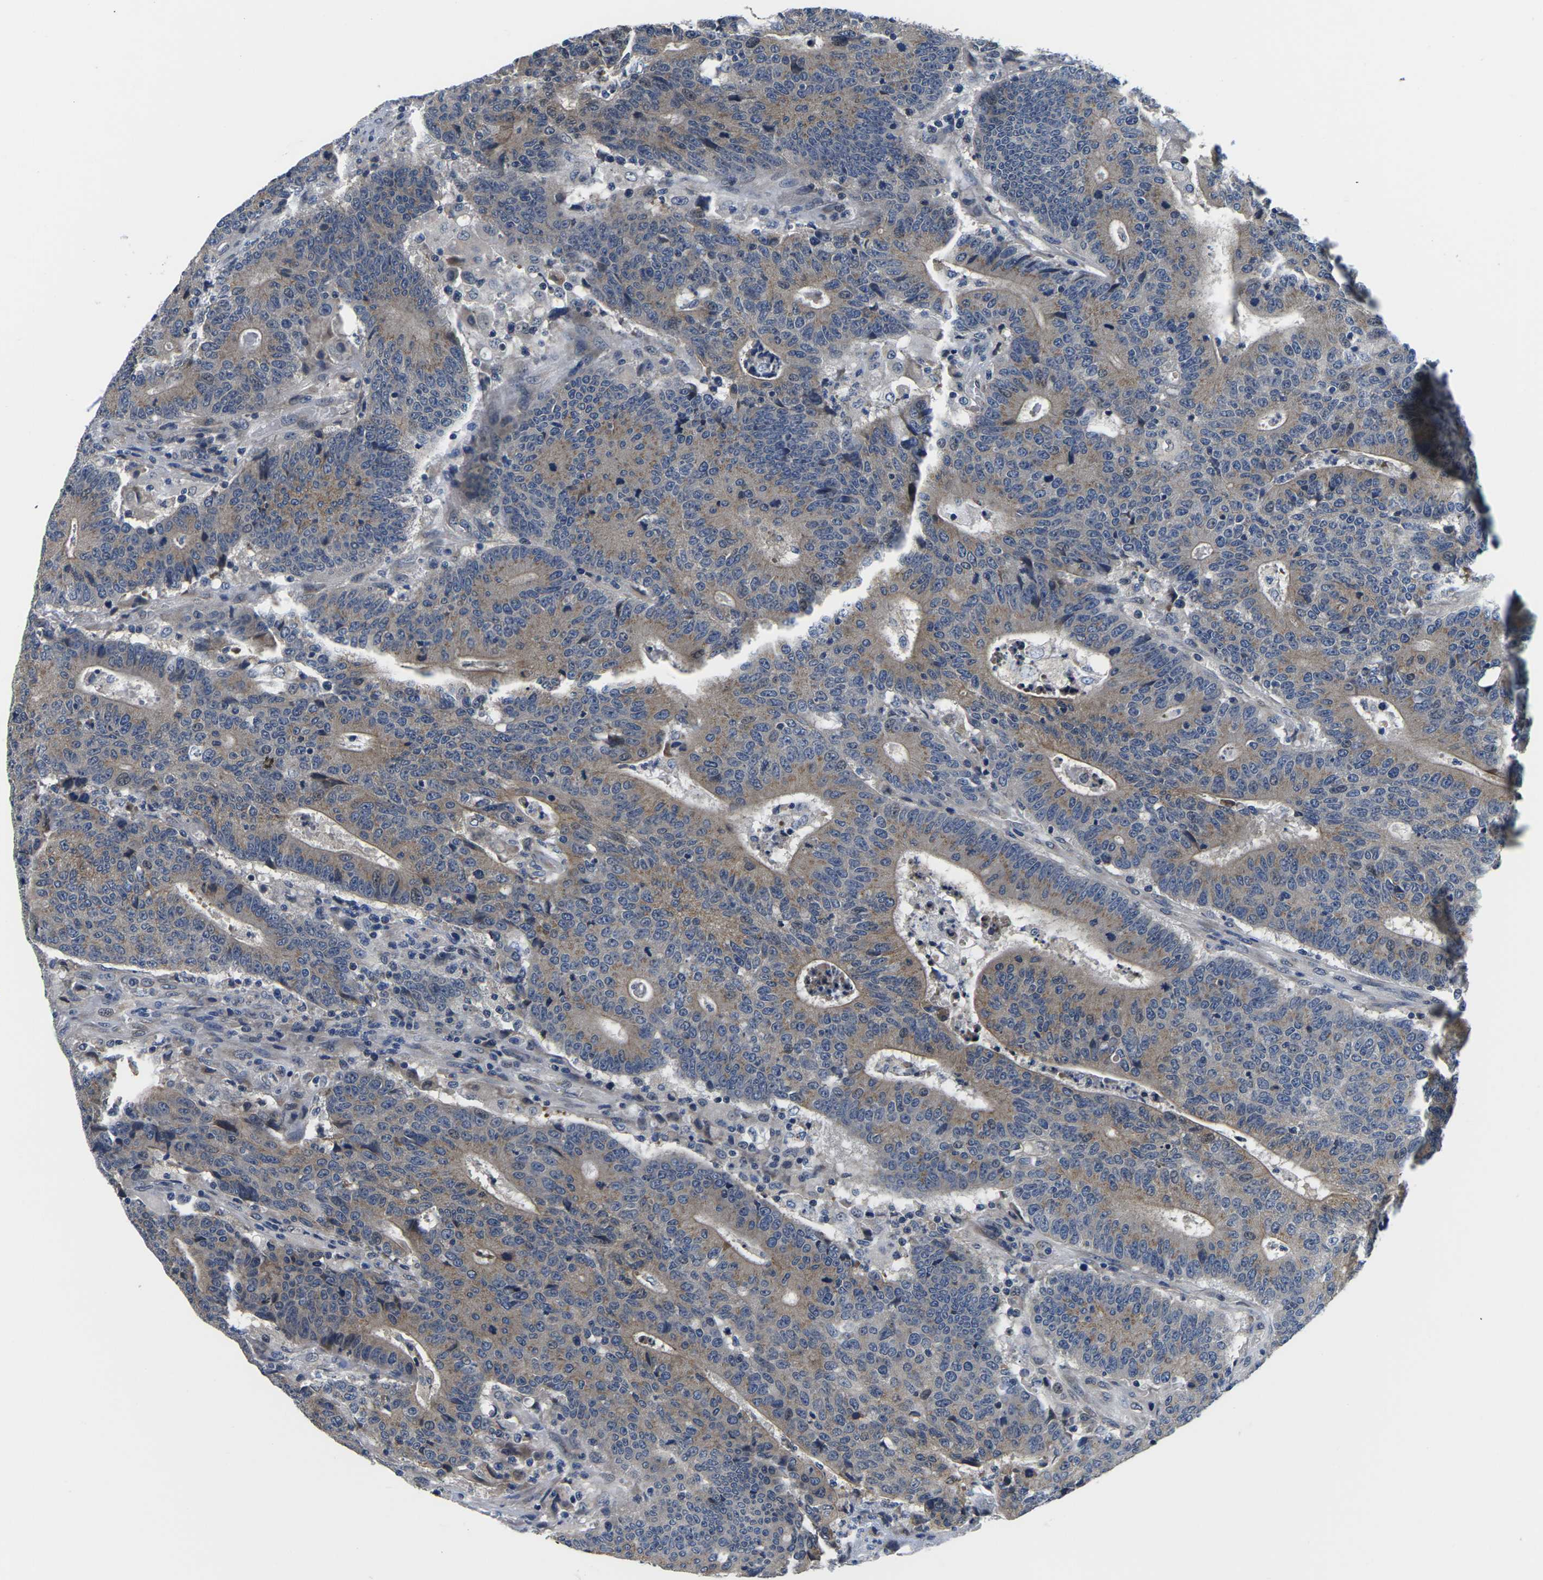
{"staining": {"intensity": "weak", "quantity": ">75%", "location": "cytoplasmic/membranous"}, "tissue": "colorectal cancer", "cell_type": "Tumor cells", "image_type": "cancer", "snomed": [{"axis": "morphology", "description": "Normal tissue, NOS"}, {"axis": "morphology", "description": "Adenocarcinoma, NOS"}, {"axis": "topography", "description": "Colon"}], "caption": "The micrograph demonstrates staining of colorectal cancer (adenocarcinoma), revealing weak cytoplasmic/membranous protein expression (brown color) within tumor cells. (IHC, brightfield microscopy, high magnification).", "gene": "SNX10", "patient": {"sex": "female", "age": 75}}